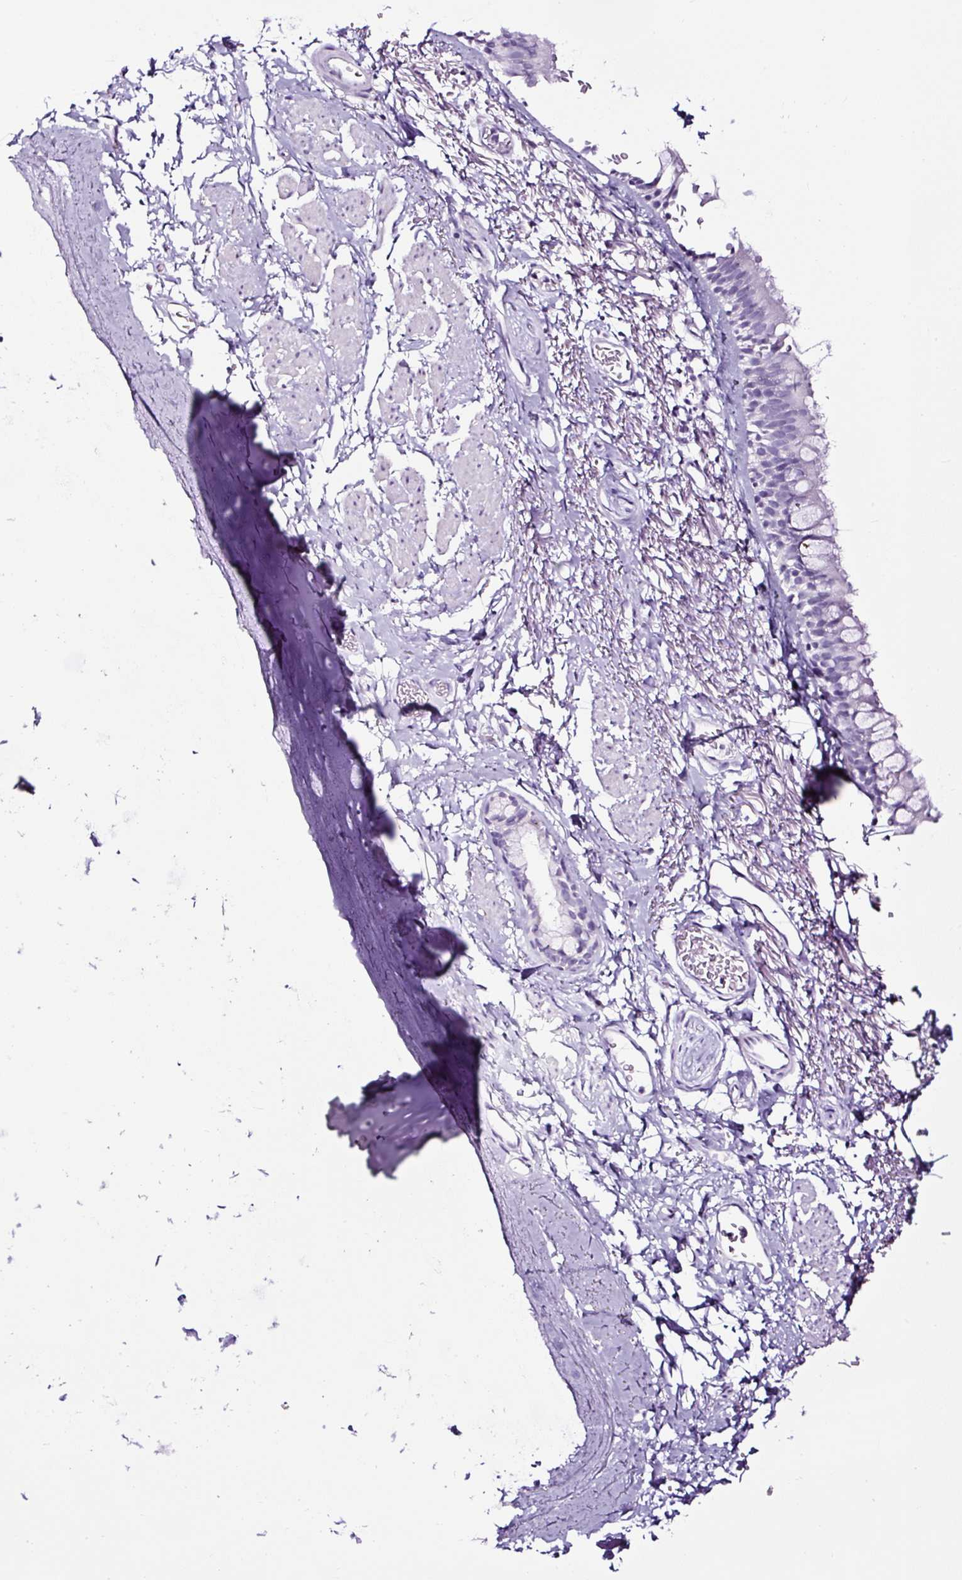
{"staining": {"intensity": "negative", "quantity": "none", "location": "none"}, "tissue": "bronchus", "cell_type": "Respiratory epithelial cells", "image_type": "normal", "snomed": [{"axis": "morphology", "description": "Normal tissue, NOS"}, {"axis": "topography", "description": "Bronchus"}], "caption": "Respiratory epithelial cells are negative for brown protein staining in unremarkable bronchus. (Stains: DAB immunohistochemistry (IHC) with hematoxylin counter stain, Microscopy: brightfield microscopy at high magnification).", "gene": "NPHS2", "patient": {"sex": "male", "age": 67}}